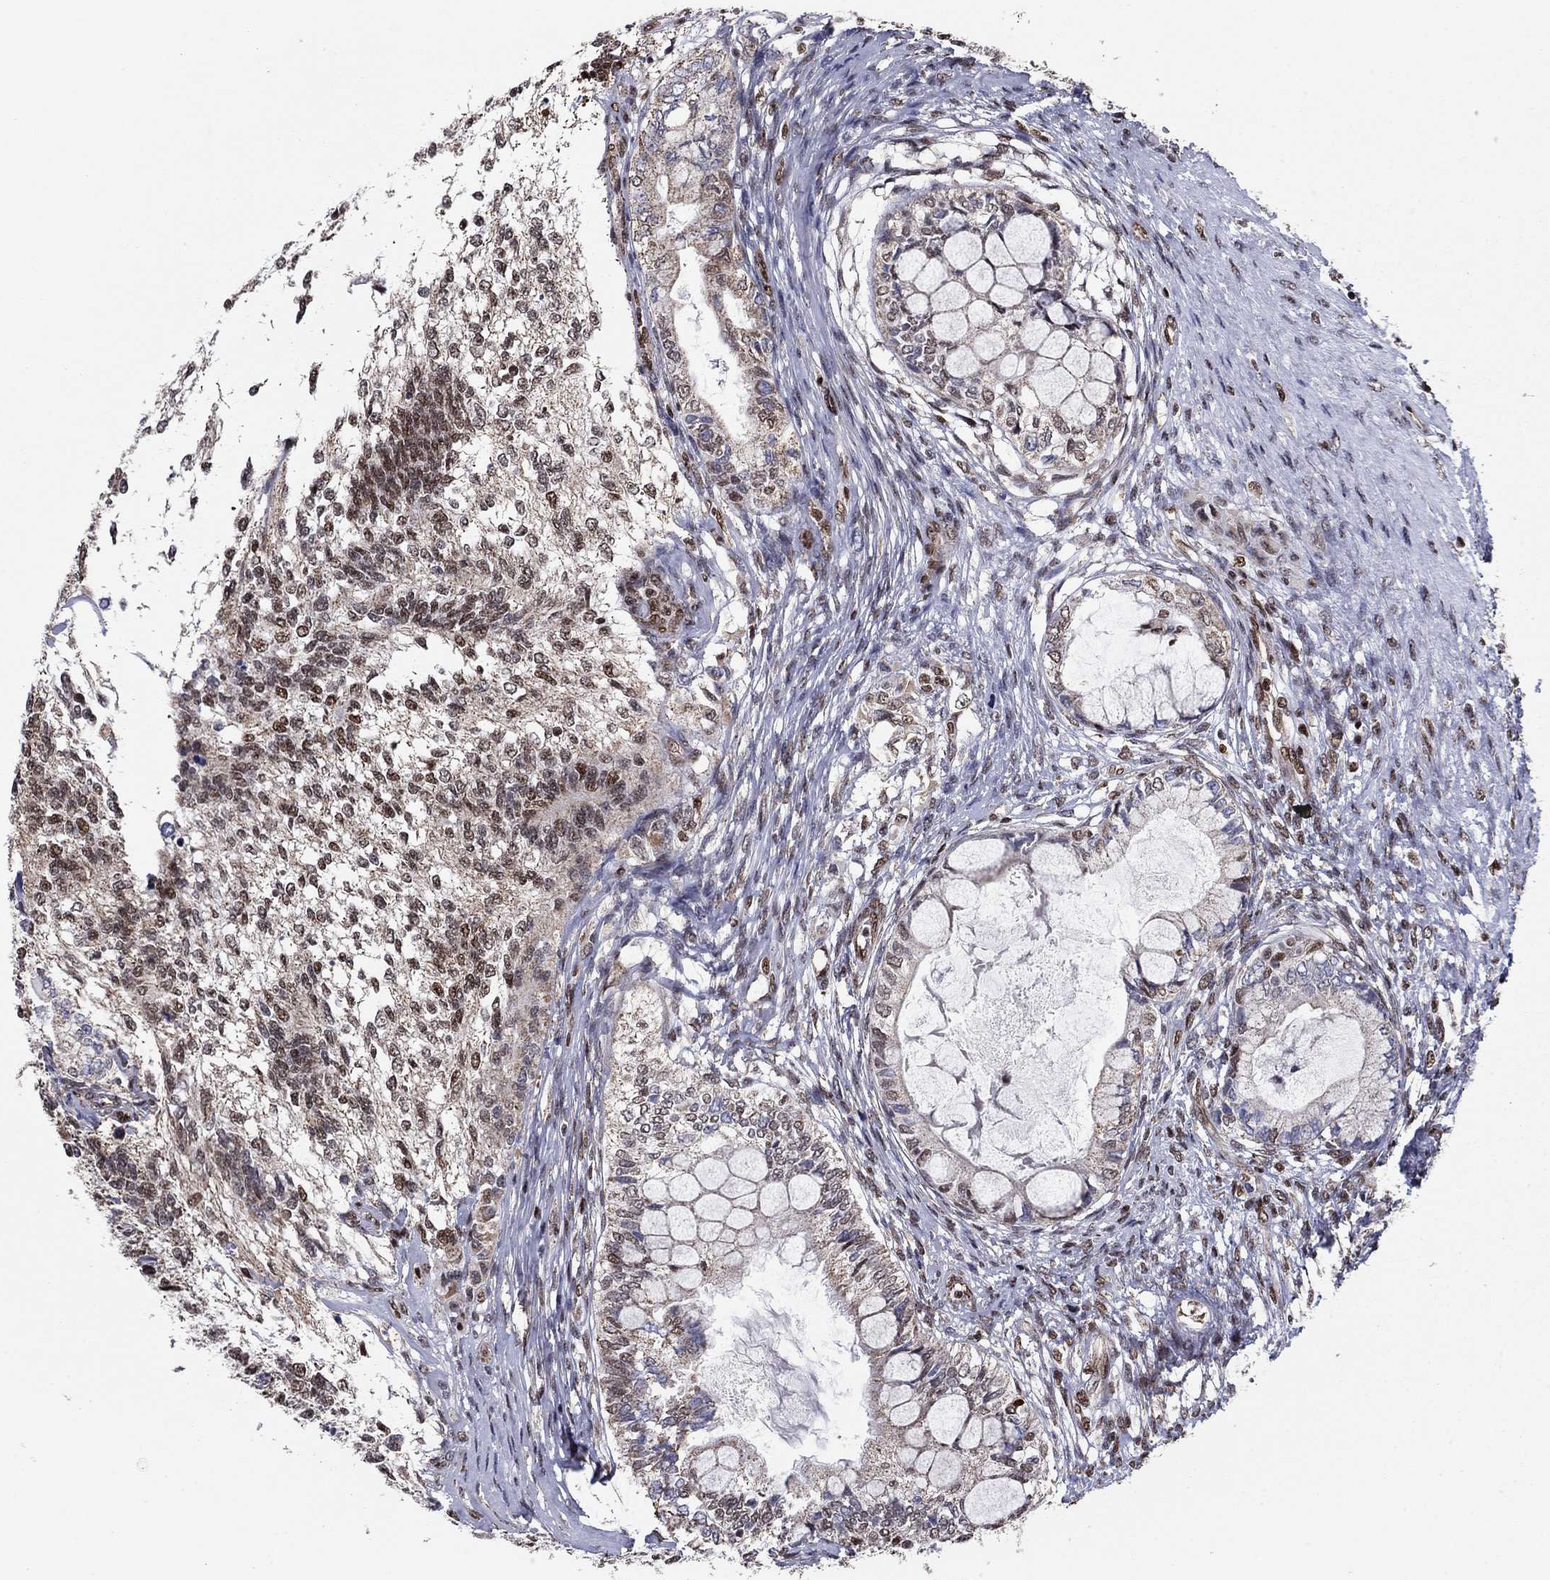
{"staining": {"intensity": "moderate", "quantity": "<25%", "location": "cytoplasmic/membranous,nuclear"}, "tissue": "testis cancer", "cell_type": "Tumor cells", "image_type": "cancer", "snomed": [{"axis": "morphology", "description": "Seminoma, NOS"}, {"axis": "morphology", "description": "Carcinoma, Embryonal, NOS"}, {"axis": "topography", "description": "Testis"}], "caption": "A high-resolution histopathology image shows immunohistochemistry staining of seminoma (testis), which shows moderate cytoplasmic/membranous and nuclear positivity in about <25% of tumor cells. The staining was performed using DAB (3,3'-diaminobenzidine), with brown indicating positive protein expression. Nuclei are stained blue with hematoxylin.", "gene": "N4BP2", "patient": {"sex": "male", "age": 41}}